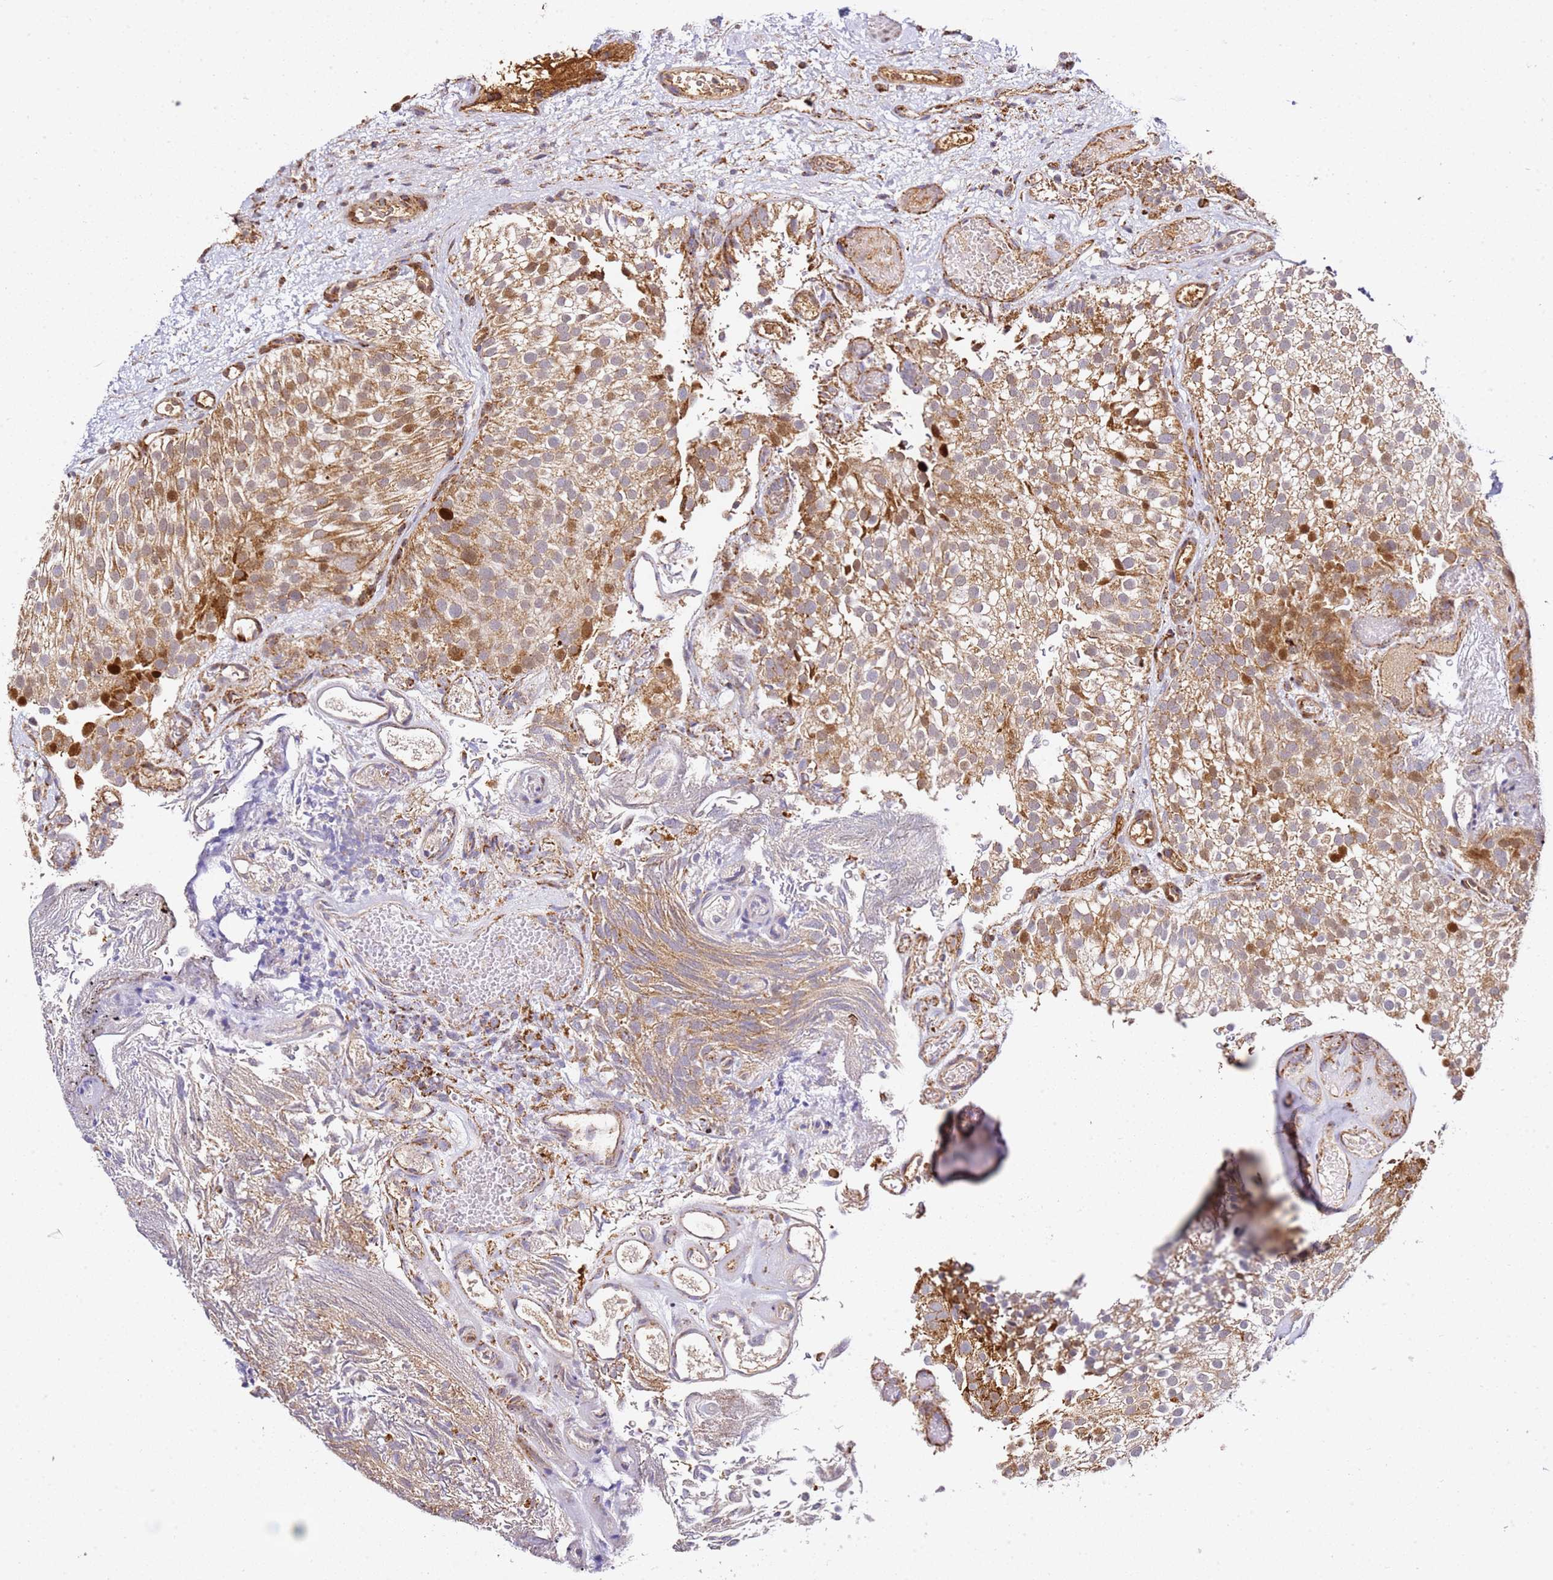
{"staining": {"intensity": "moderate", "quantity": ">75%", "location": "cytoplasmic/membranous"}, "tissue": "urothelial cancer", "cell_type": "Tumor cells", "image_type": "cancer", "snomed": [{"axis": "morphology", "description": "Urothelial carcinoma, Low grade"}, {"axis": "topography", "description": "Urinary bladder"}], "caption": "Protein staining demonstrates moderate cytoplasmic/membranous staining in about >75% of tumor cells in urothelial carcinoma (low-grade).", "gene": "SMOX", "patient": {"sex": "male", "age": 78}}